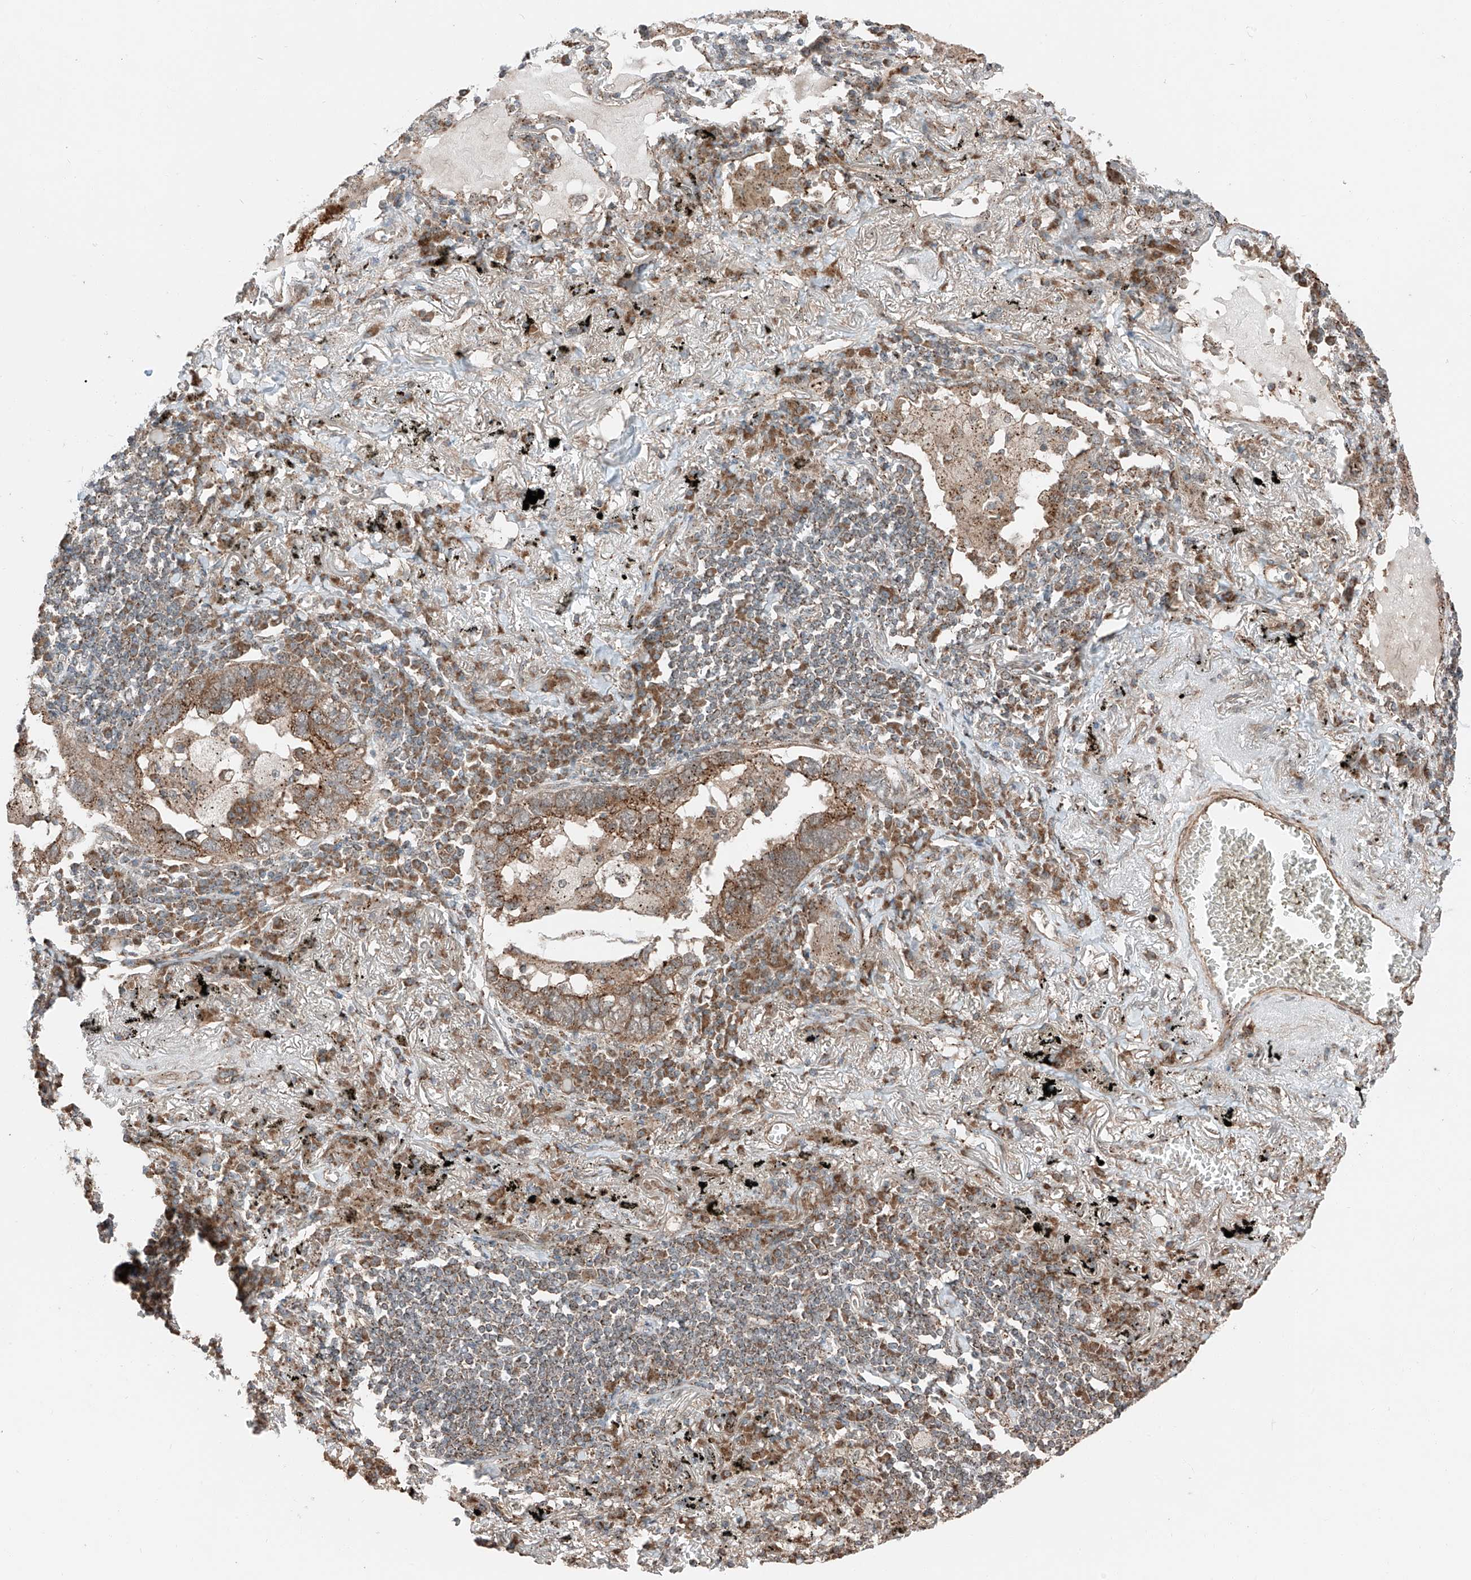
{"staining": {"intensity": "moderate", "quantity": ">75%", "location": "cytoplasmic/membranous"}, "tissue": "lung cancer", "cell_type": "Tumor cells", "image_type": "cancer", "snomed": [{"axis": "morphology", "description": "Adenocarcinoma, NOS"}, {"axis": "topography", "description": "Lung"}], "caption": "Moderate cytoplasmic/membranous protein staining is appreciated in about >75% of tumor cells in lung adenocarcinoma. The staining was performed using DAB (3,3'-diaminobenzidine) to visualize the protein expression in brown, while the nuclei were stained in blue with hematoxylin (Magnification: 20x).", "gene": "CEP162", "patient": {"sex": "male", "age": 65}}